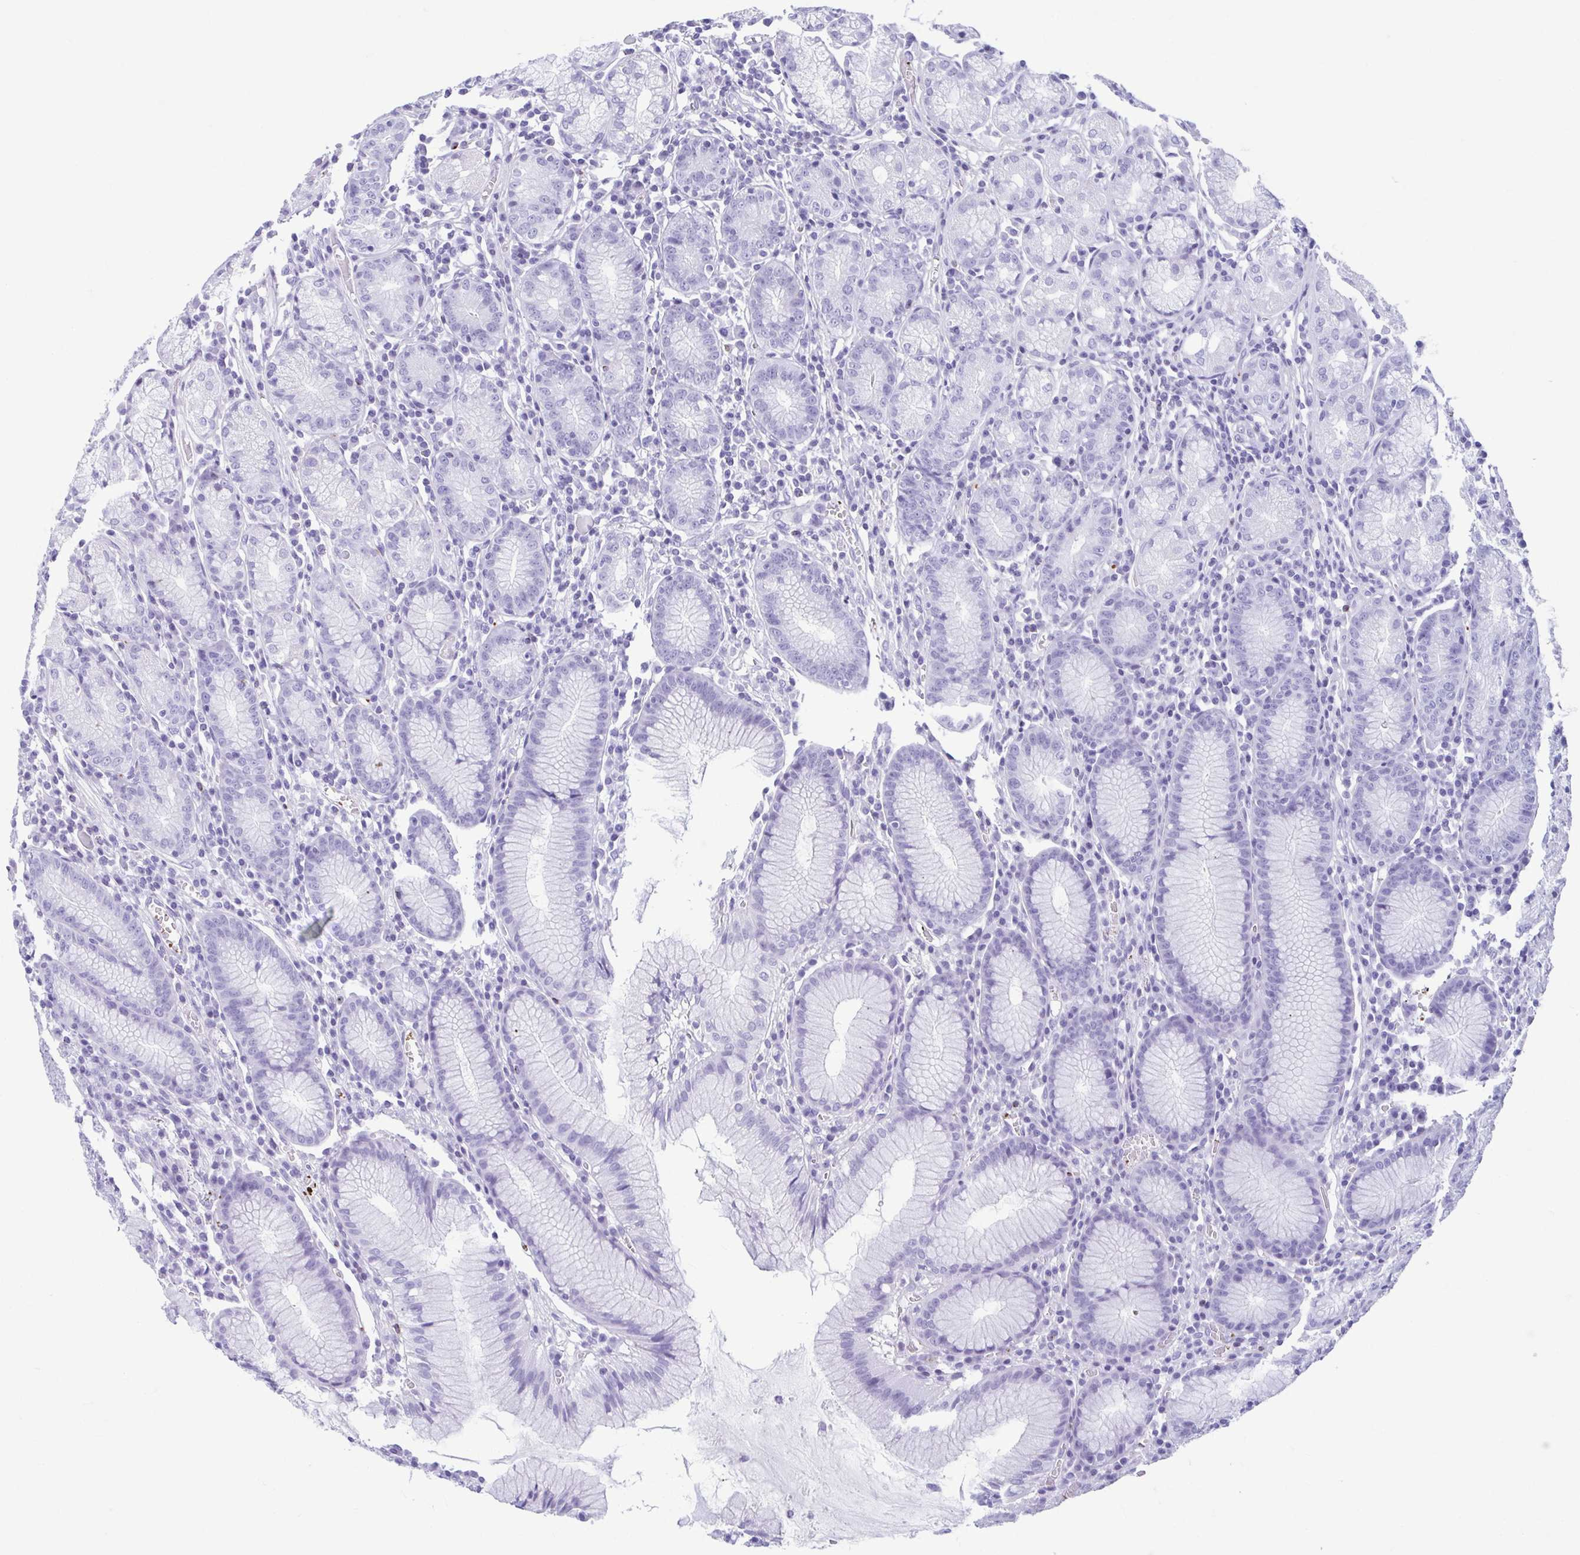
{"staining": {"intensity": "negative", "quantity": "none", "location": "none"}, "tissue": "stomach", "cell_type": "Glandular cells", "image_type": "normal", "snomed": [{"axis": "morphology", "description": "Normal tissue, NOS"}, {"axis": "topography", "description": "Stomach"}], "caption": "Stomach stained for a protein using IHC displays no expression glandular cells.", "gene": "TCEAL3", "patient": {"sex": "male", "age": 55}}